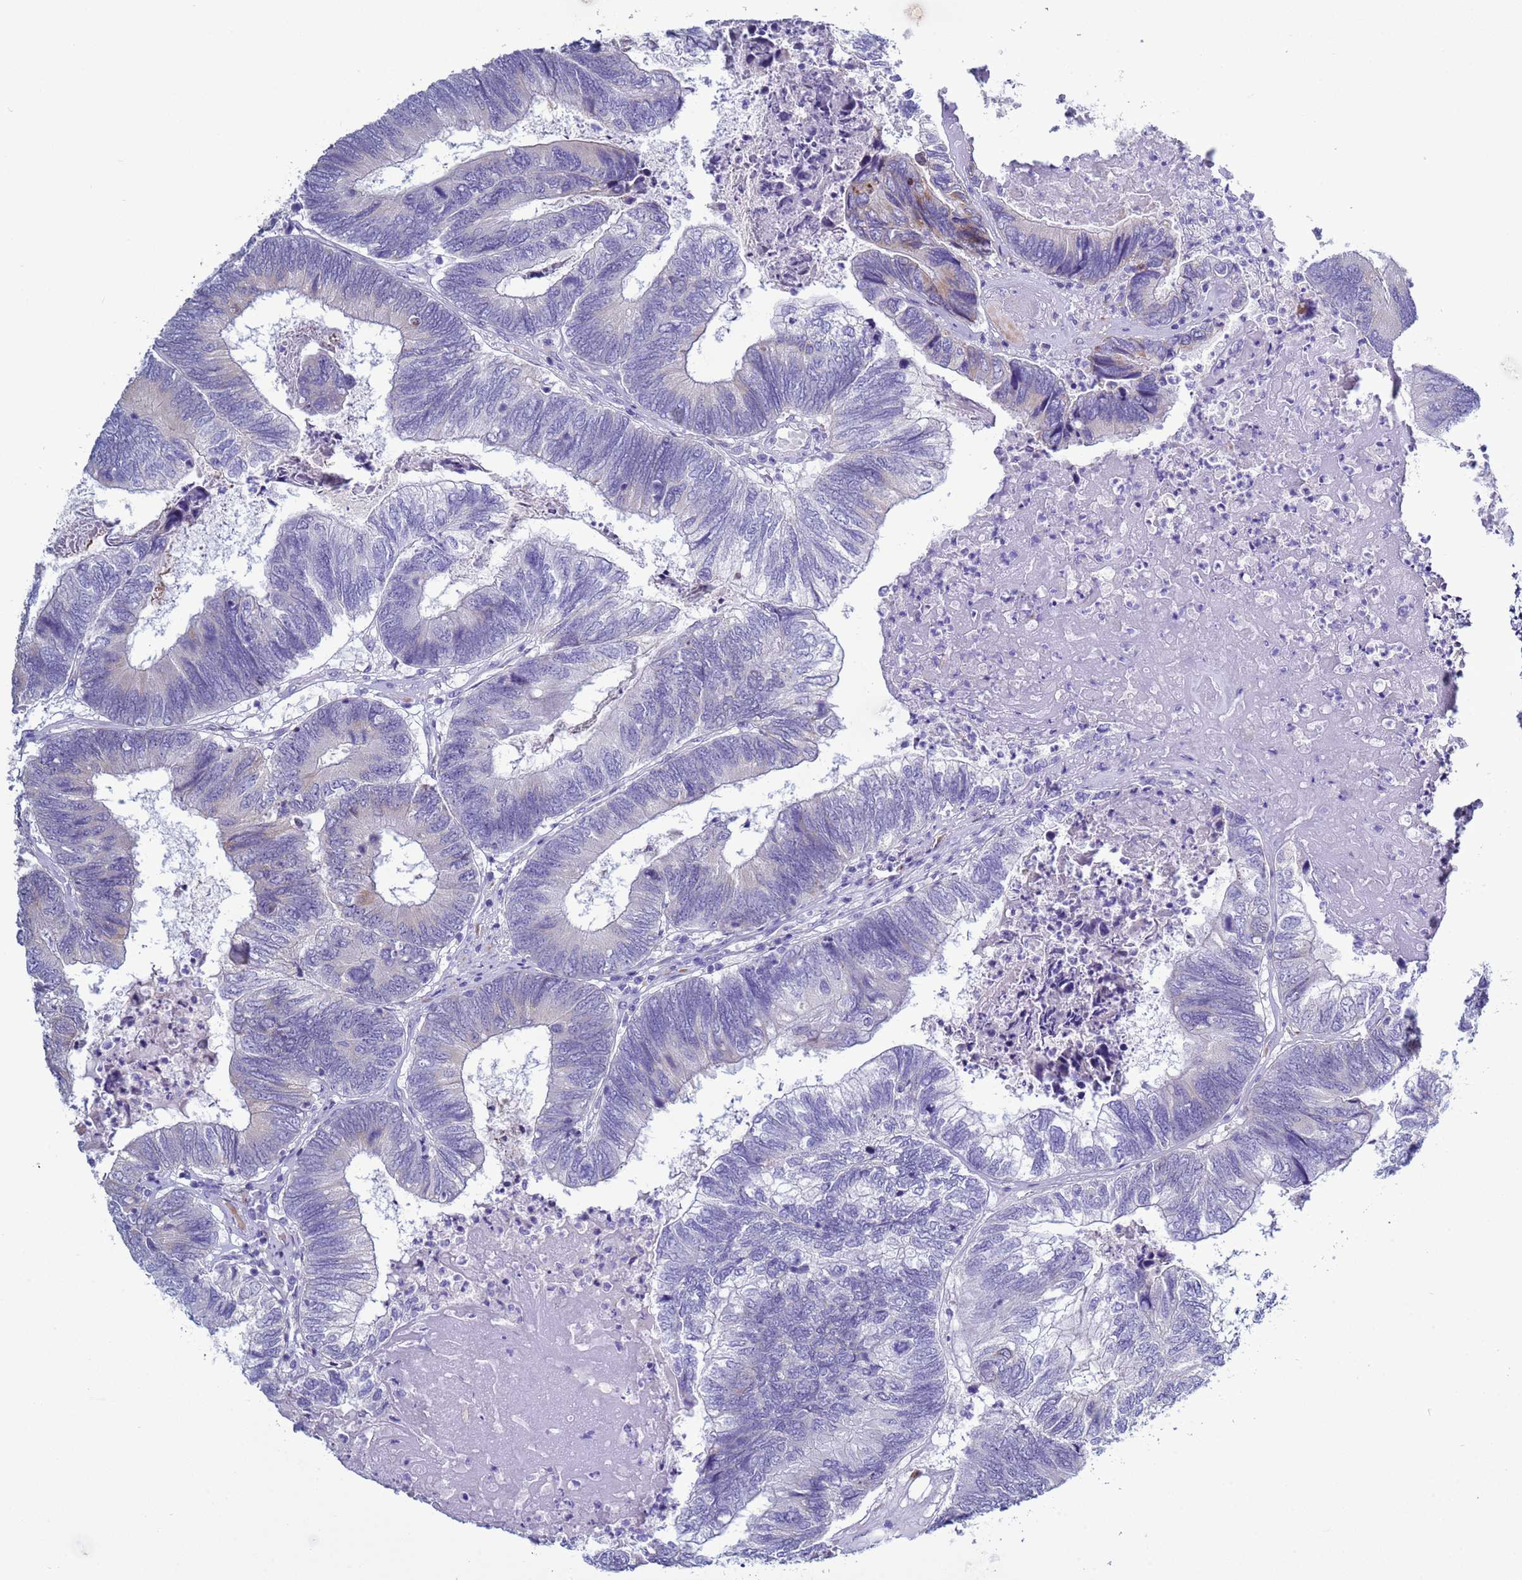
{"staining": {"intensity": "negative", "quantity": "none", "location": "none"}, "tissue": "colorectal cancer", "cell_type": "Tumor cells", "image_type": "cancer", "snomed": [{"axis": "morphology", "description": "Adenocarcinoma, NOS"}, {"axis": "topography", "description": "Colon"}], "caption": "Tumor cells show no significant protein positivity in colorectal cancer (adenocarcinoma).", "gene": "ABHD17B", "patient": {"sex": "female", "age": 67}}